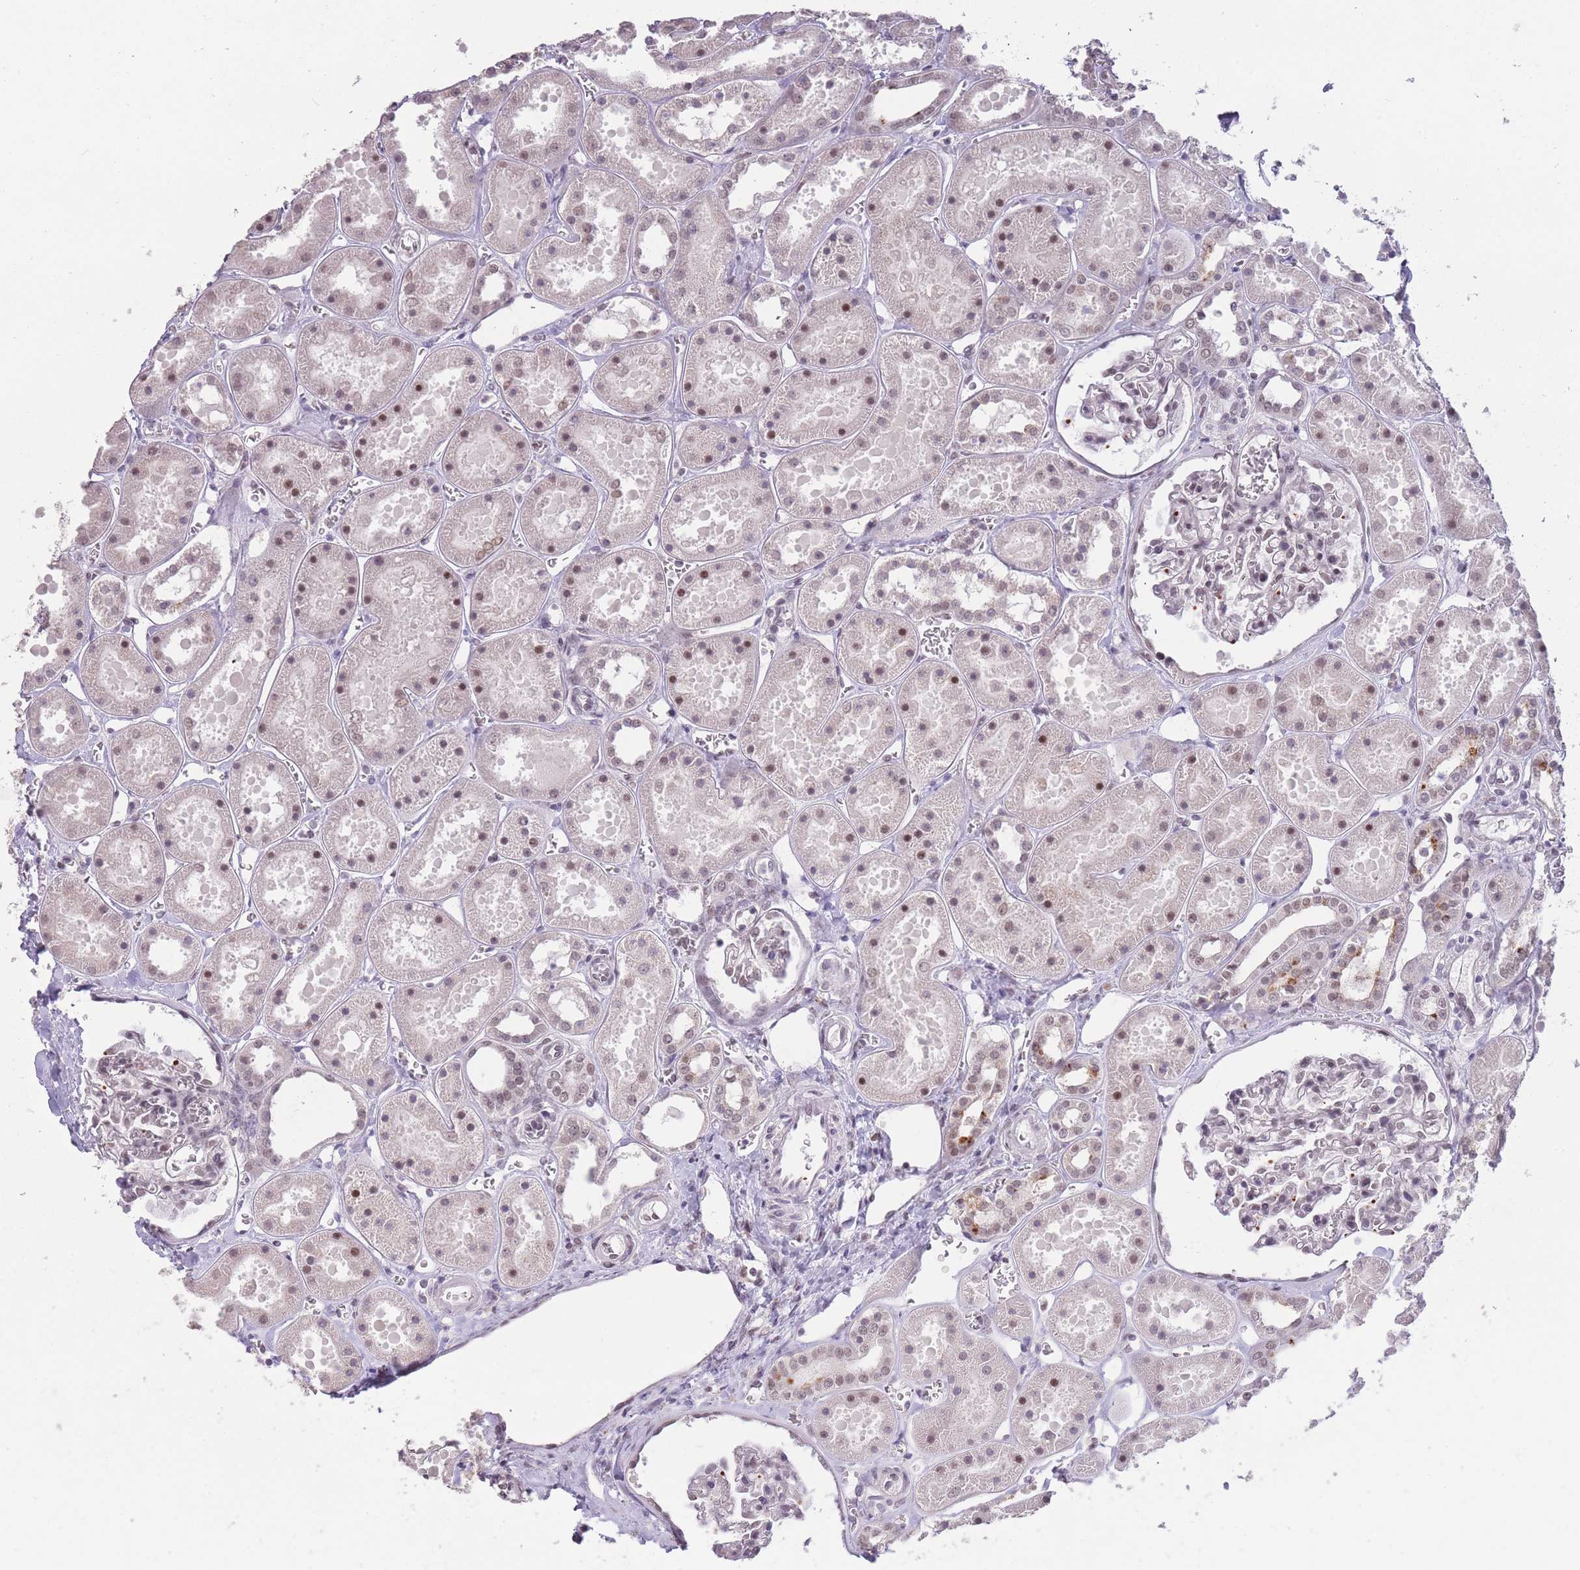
{"staining": {"intensity": "weak", "quantity": "25%-75%", "location": "nuclear"}, "tissue": "kidney", "cell_type": "Cells in glomeruli", "image_type": "normal", "snomed": [{"axis": "morphology", "description": "Normal tissue, NOS"}, {"axis": "topography", "description": "Kidney"}], "caption": "A histopathology image of kidney stained for a protein reveals weak nuclear brown staining in cells in glomeruli.", "gene": "HNRNPUL1", "patient": {"sex": "female", "age": 41}}